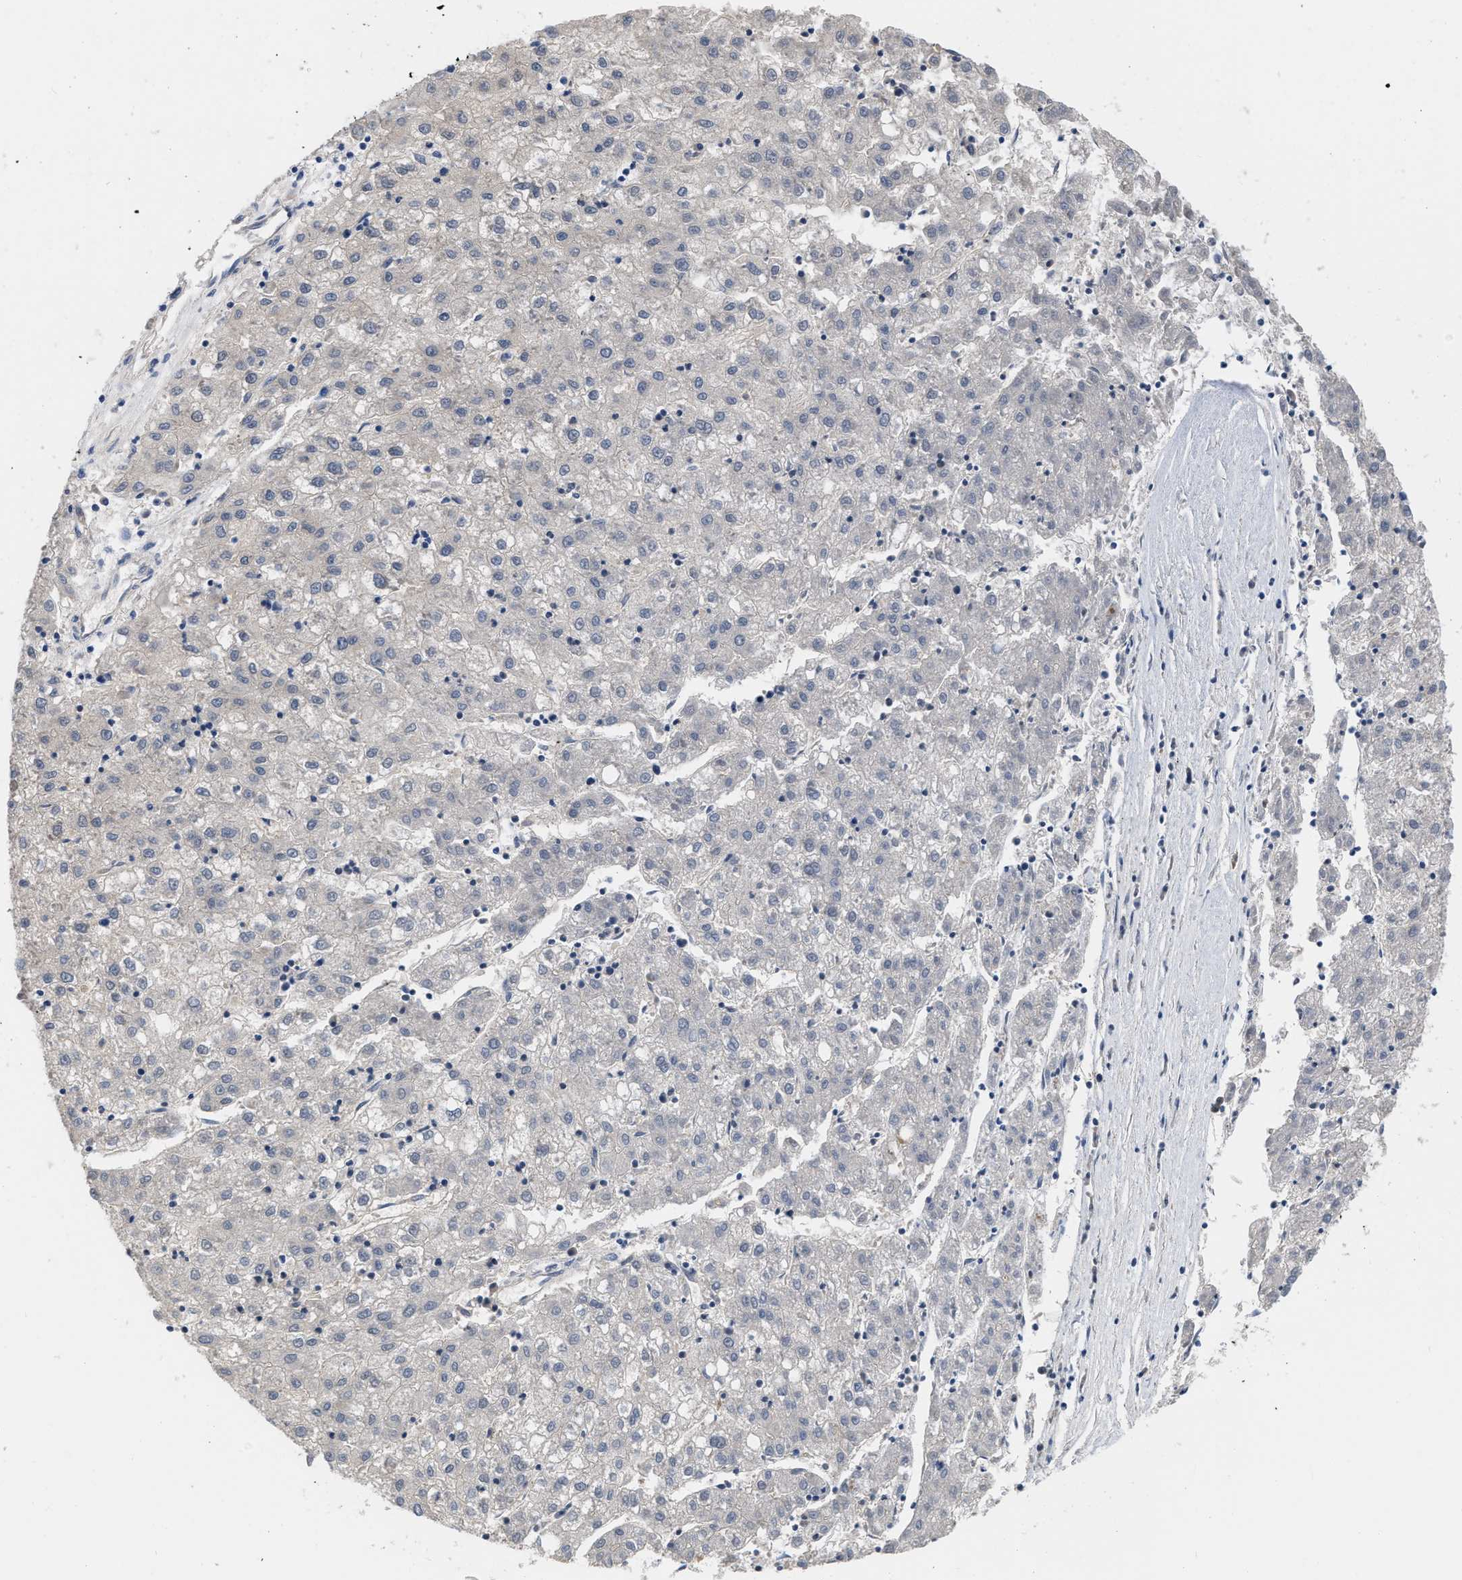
{"staining": {"intensity": "negative", "quantity": "none", "location": "none"}, "tissue": "liver cancer", "cell_type": "Tumor cells", "image_type": "cancer", "snomed": [{"axis": "morphology", "description": "Carcinoma, Hepatocellular, NOS"}, {"axis": "topography", "description": "Liver"}], "caption": "Immunohistochemical staining of liver cancer (hepatocellular carcinoma) displays no significant staining in tumor cells.", "gene": "CRYM", "patient": {"sex": "male", "age": 72}}